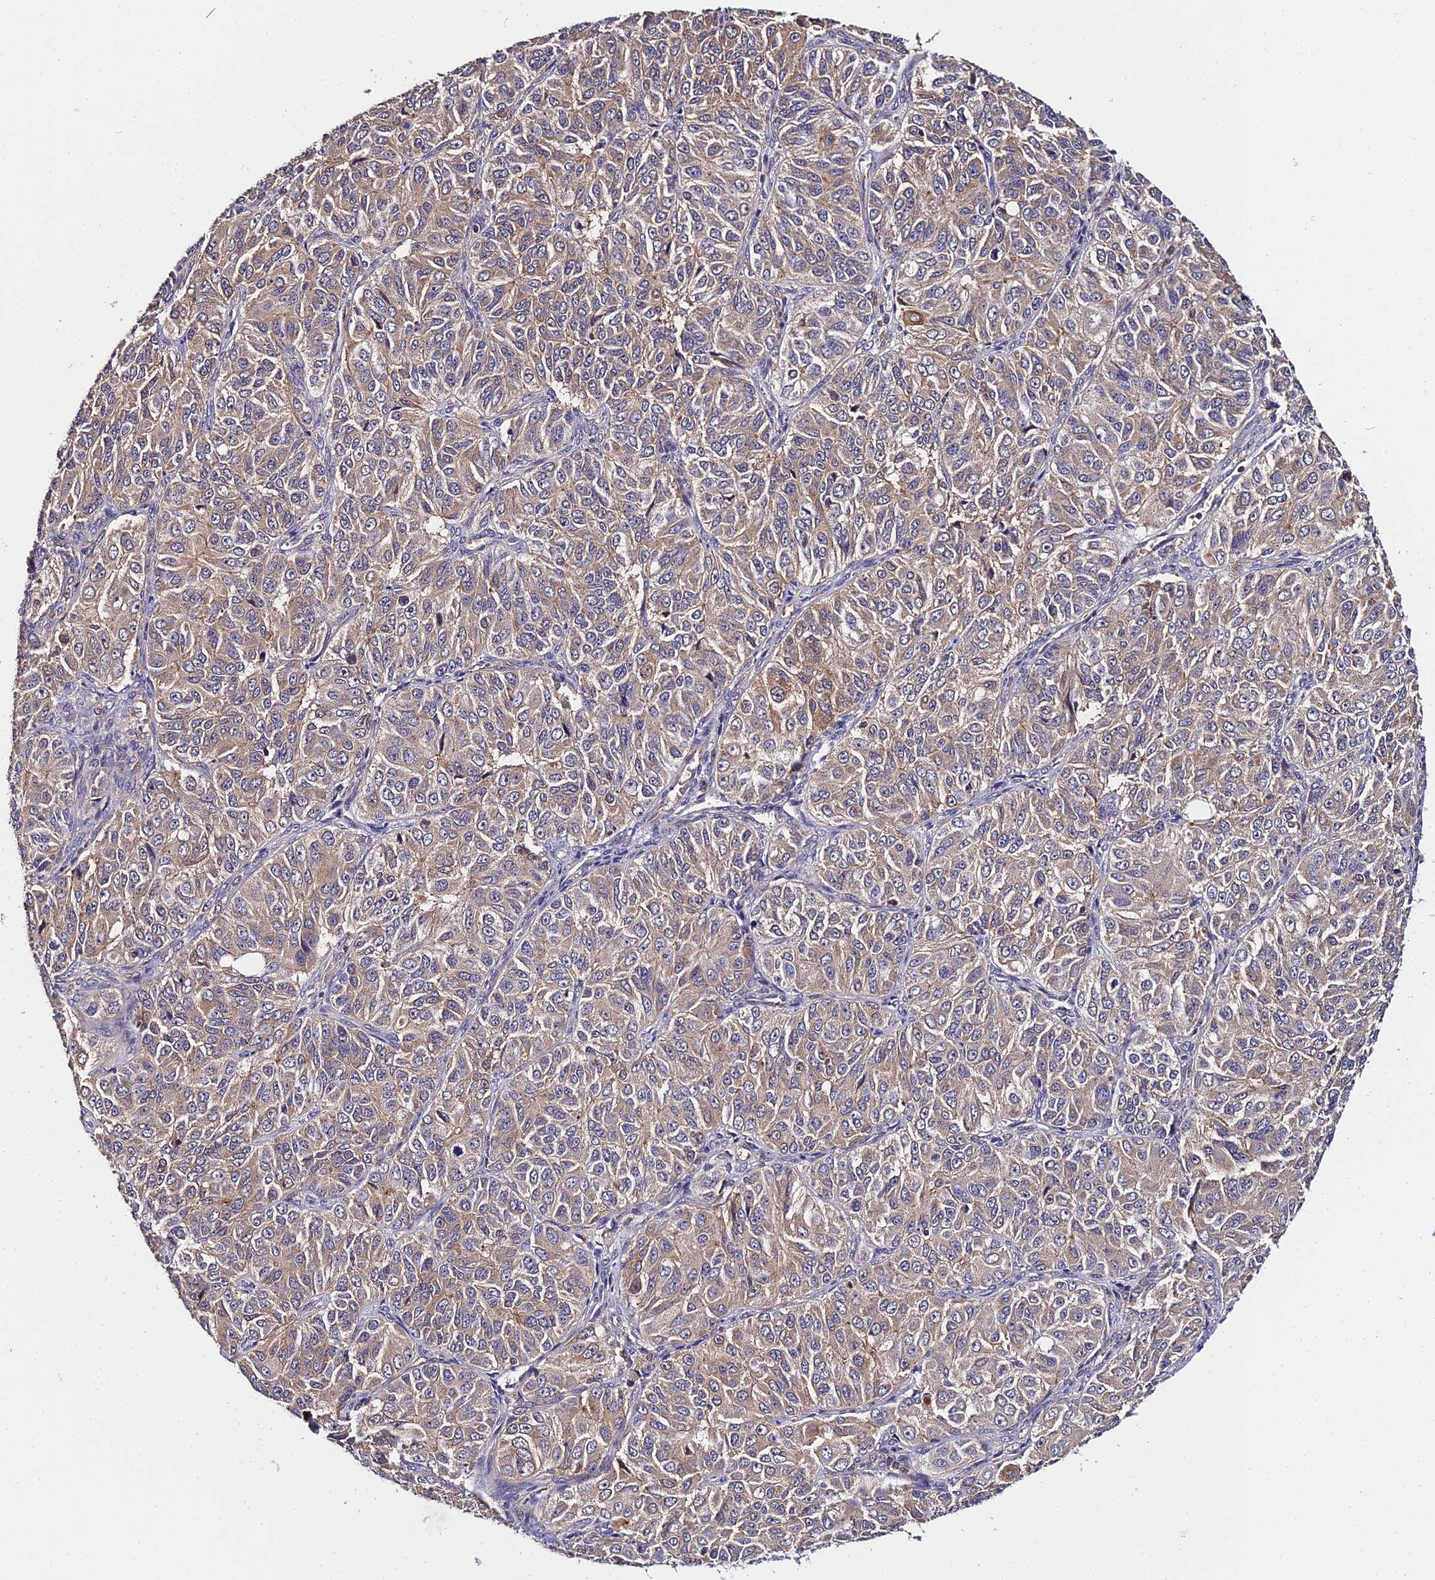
{"staining": {"intensity": "weak", "quantity": "25%-75%", "location": "cytoplasmic/membranous"}, "tissue": "ovarian cancer", "cell_type": "Tumor cells", "image_type": "cancer", "snomed": [{"axis": "morphology", "description": "Carcinoma, endometroid"}, {"axis": "topography", "description": "Ovary"}], "caption": "This image shows ovarian endometroid carcinoma stained with immunohistochemistry (IHC) to label a protein in brown. The cytoplasmic/membranous of tumor cells show weak positivity for the protein. Nuclei are counter-stained blue.", "gene": "ZBED8", "patient": {"sex": "female", "age": 51}}